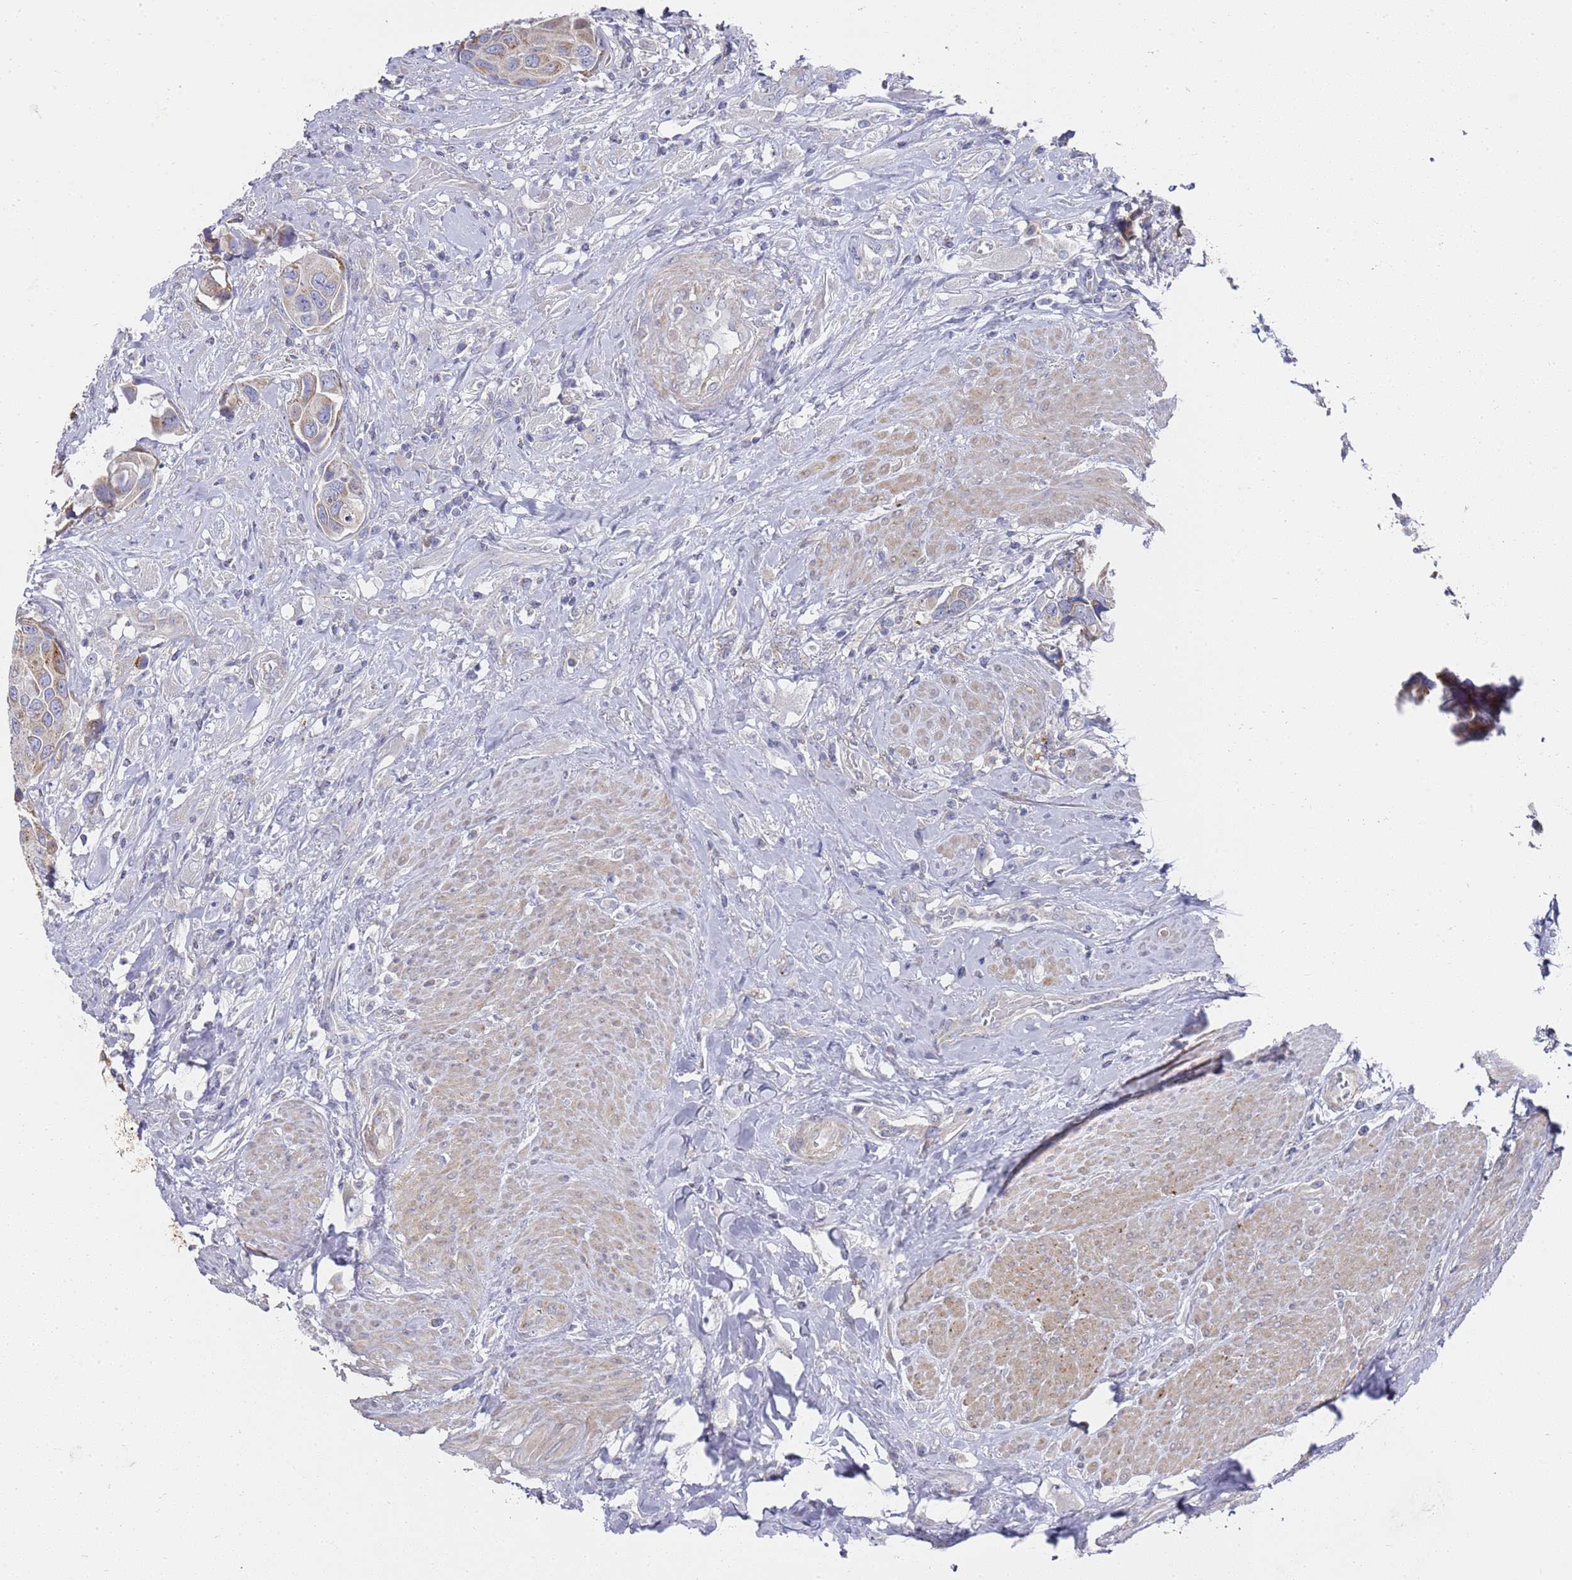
{"staining": {"intensity": "weak", "quantity": "25%-75%", "location": "cytoplasmic/membranous"}, "tissue": "urothelial cancer", "cell_type": "Tumor cells", "image_type": "cancer", "snomed": [{"axis": "morphology", "description": "Urothelial carcinoma, High grade"}, {"axis": "topography", "description": "Urinary bladder"}], "caption": "Immunohistochemical staining of high-grade urothelial carcinoma displays low levels of weak cytoplasmic/membranous protein expression in approximately 25%-75% of tumor cells.", "gene": "SCAPER", "patient": {"sex": "male", "age": 74}}